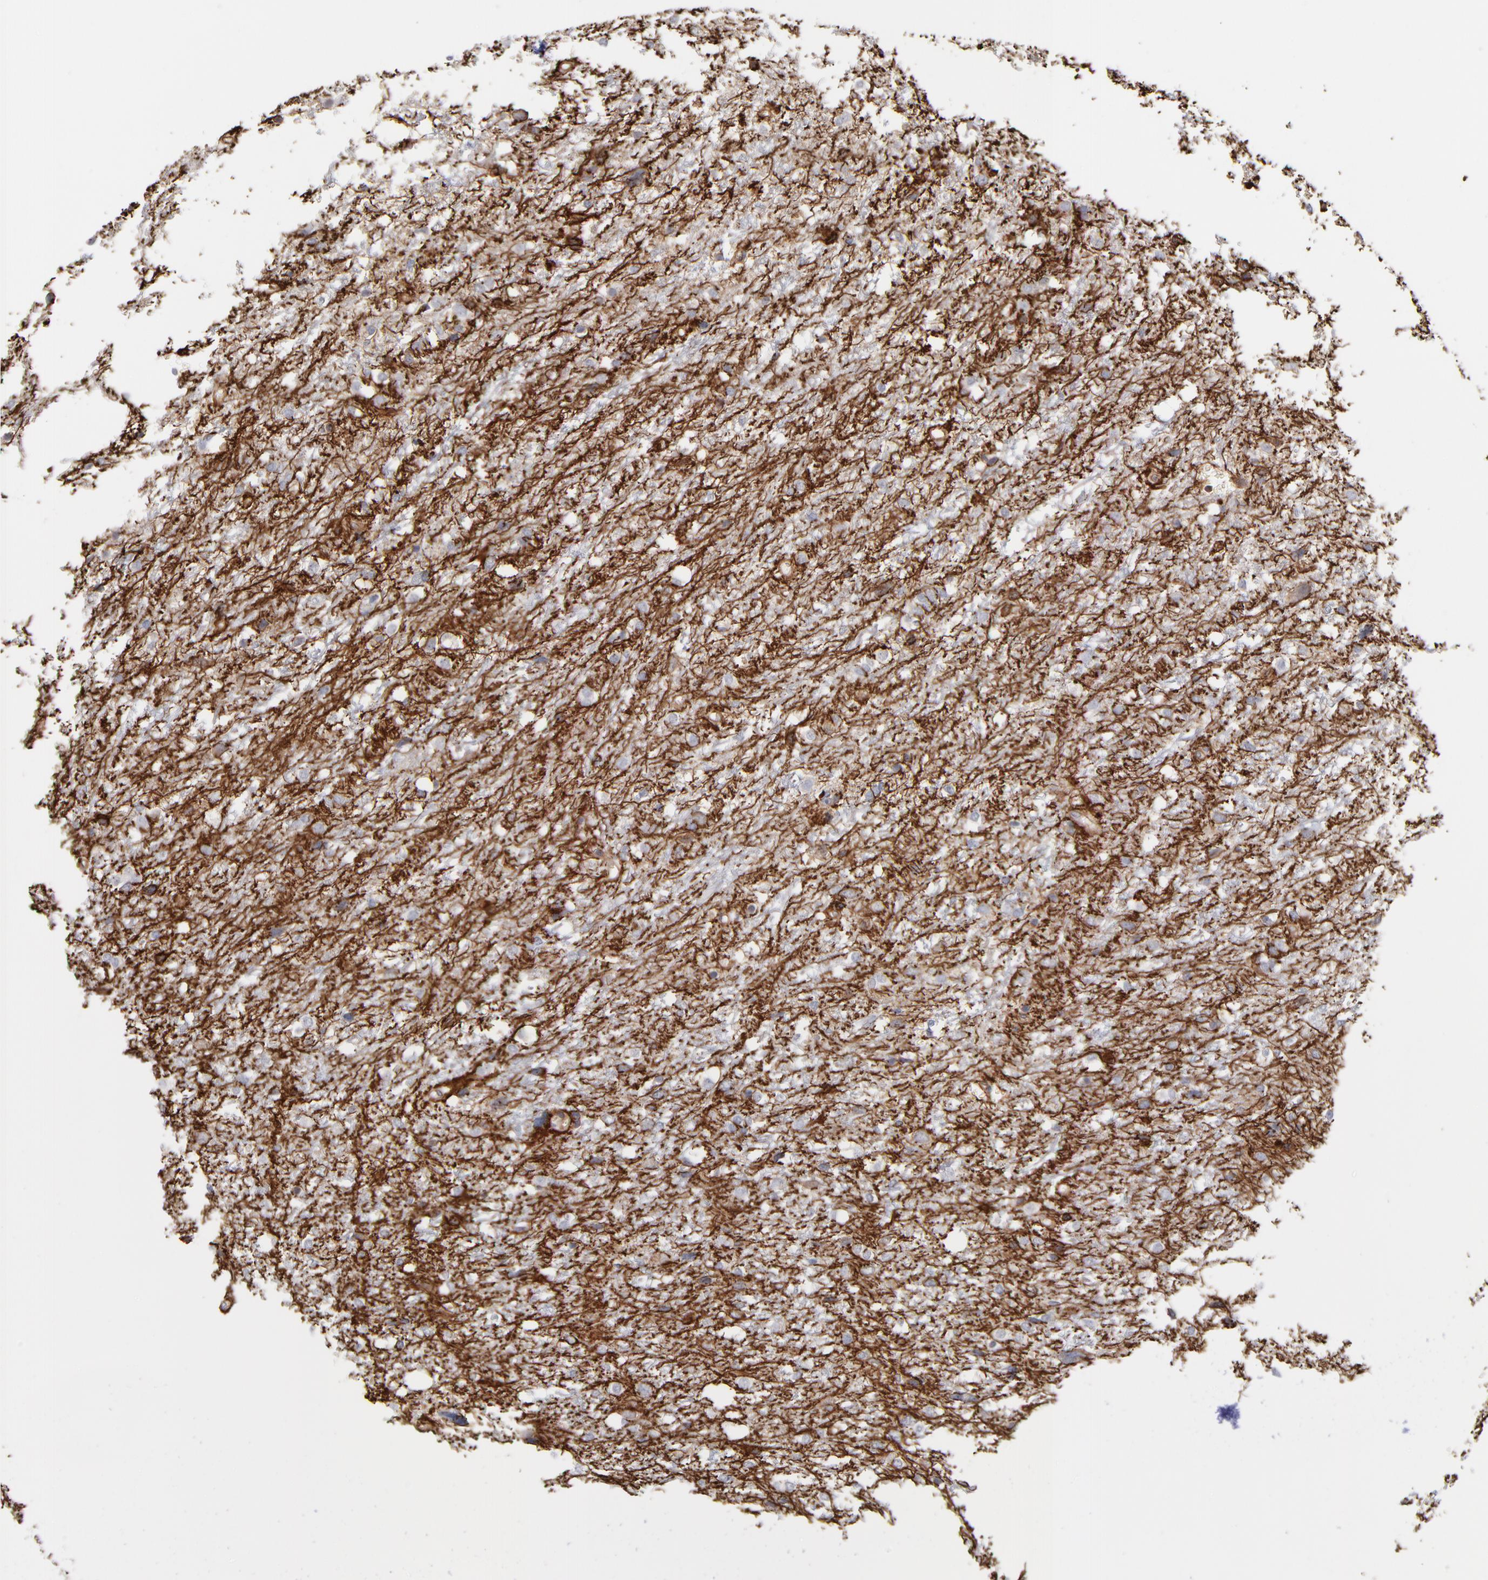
{"staining": {"intensity": "negative", "quantity": "none", "location": "none"}, "tissue": "glioma", "cell_type": "Tumor cells", "image_type": "cancer", "snomed": [{"axis": "morphology", "description": "Glioma, malignant, High grade"}, {"axis": "topography", "description": "Brain"}], "caption": "Immunohistochemical staining of malignant glioma (high-grade) demonstrates no significant expression in tumor cells.", "gene": "PXN", "patient": {"sex": "female", "age": 59}}